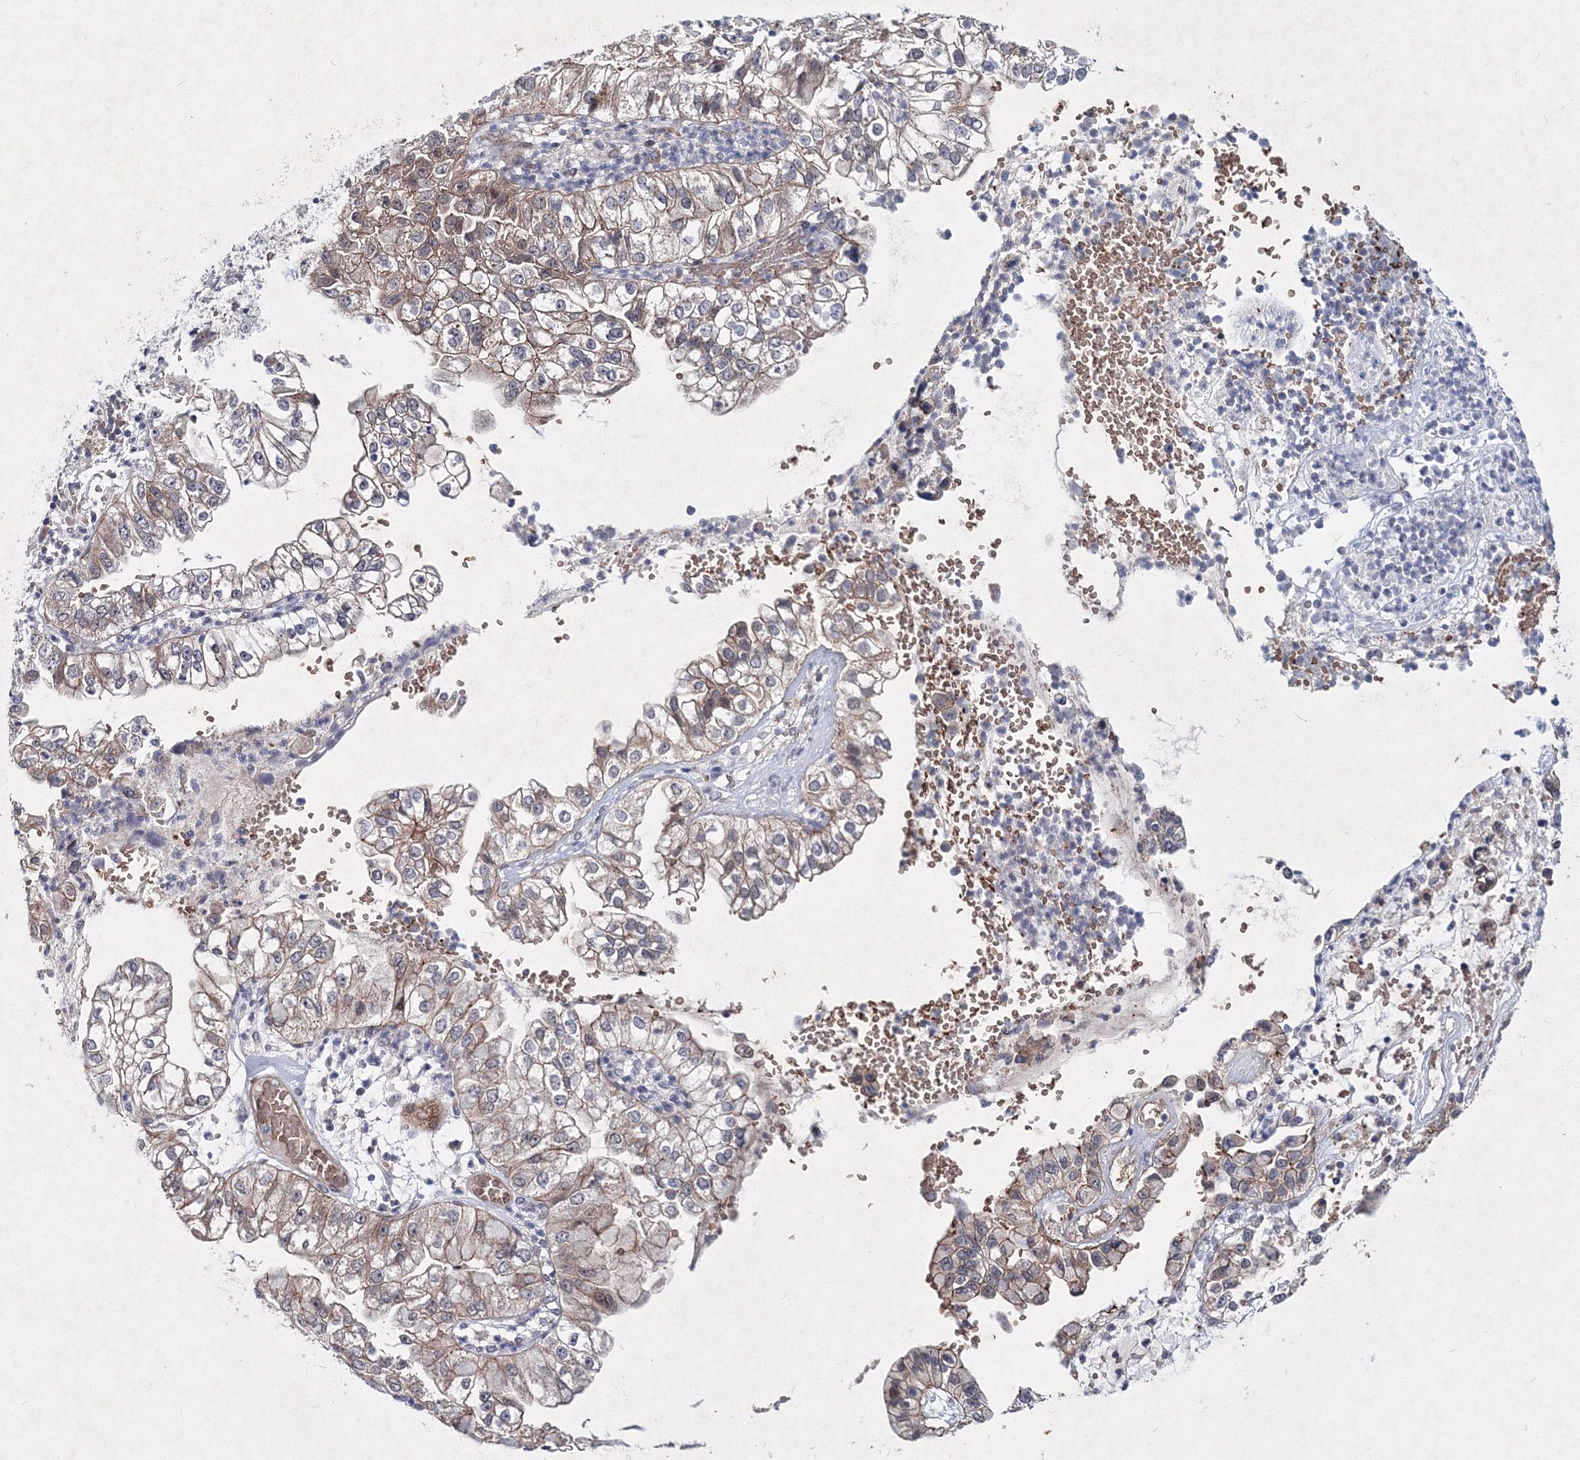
{"staining": {"intensity": "weak", "quantity": "25%-75%", "location": "cytoplasmic/membranous"}, "tissue": "liver cancer", "cell_type": "Tumor cells", "image_type": "cancer", "snomed": [{"axis": "morphology", "description": "Cholangiocarcinoma"}, {"axis": "topography", "description": "Liver"}], "caption": "An image showing weak cytoplasmic/membranous positivity in approximately 25%-75% of tumor cells in cholangiocarcinoma (liver), as visualized by brown immunohistochemical staining.", "gene": "C11orf52", "patient": {"sex": "female", "age": 79}}